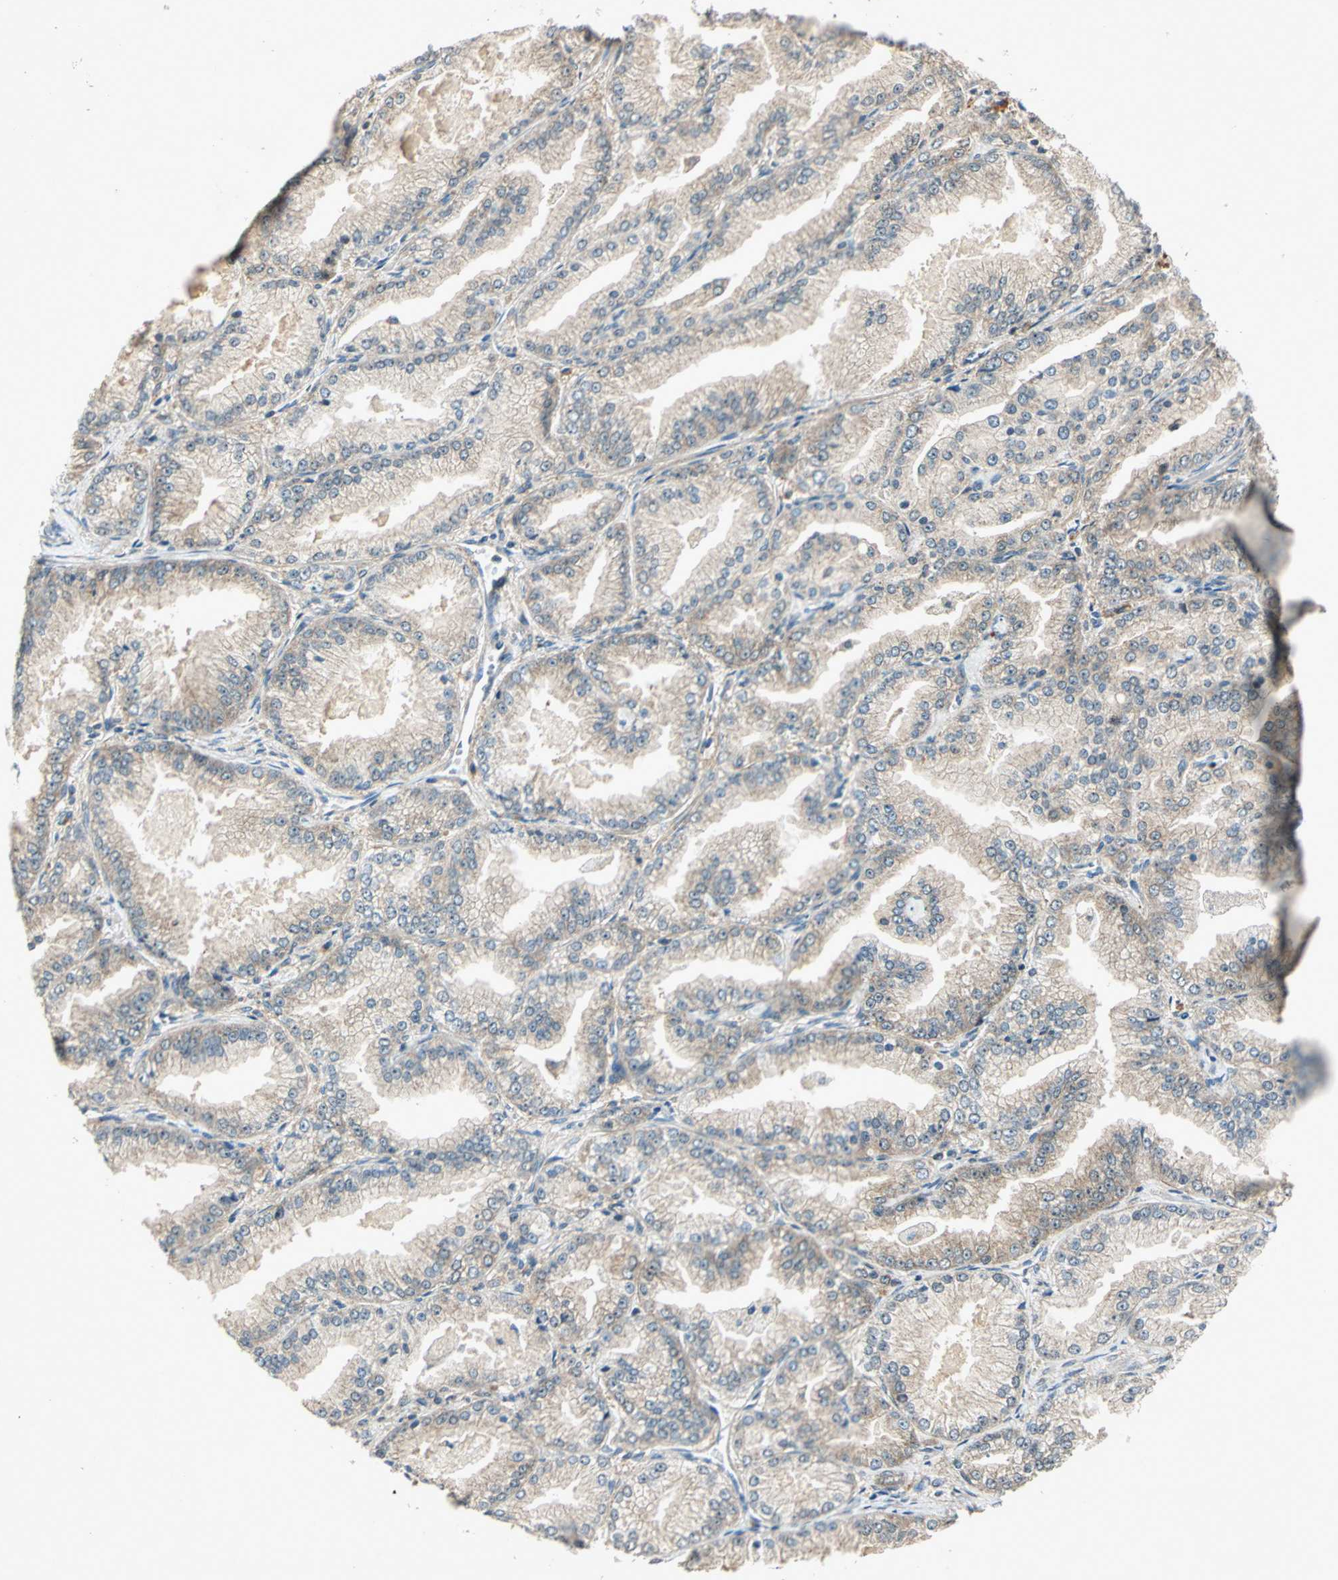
{"staining": {"intensity": "weak", "quantity": ">75%", "location": "cytoplasmic/membranous"}, "tissue": "prostate cancer", "cell_type": "Tumor cells", "image_type": "cancer", "snomed": [{"axis": "morphology", "description": "Adenocarcinoma, High grade"}, {"axis": "topography", "description": "Prostate"}], "caption": "Prostate cancer stained for a protein (brown) displays weak cytoplasmic/membranous positive staining in approximately >75% of tumor cells.", "gene": "AHSA1", "patient": {"sex": "male", "age": 61}}